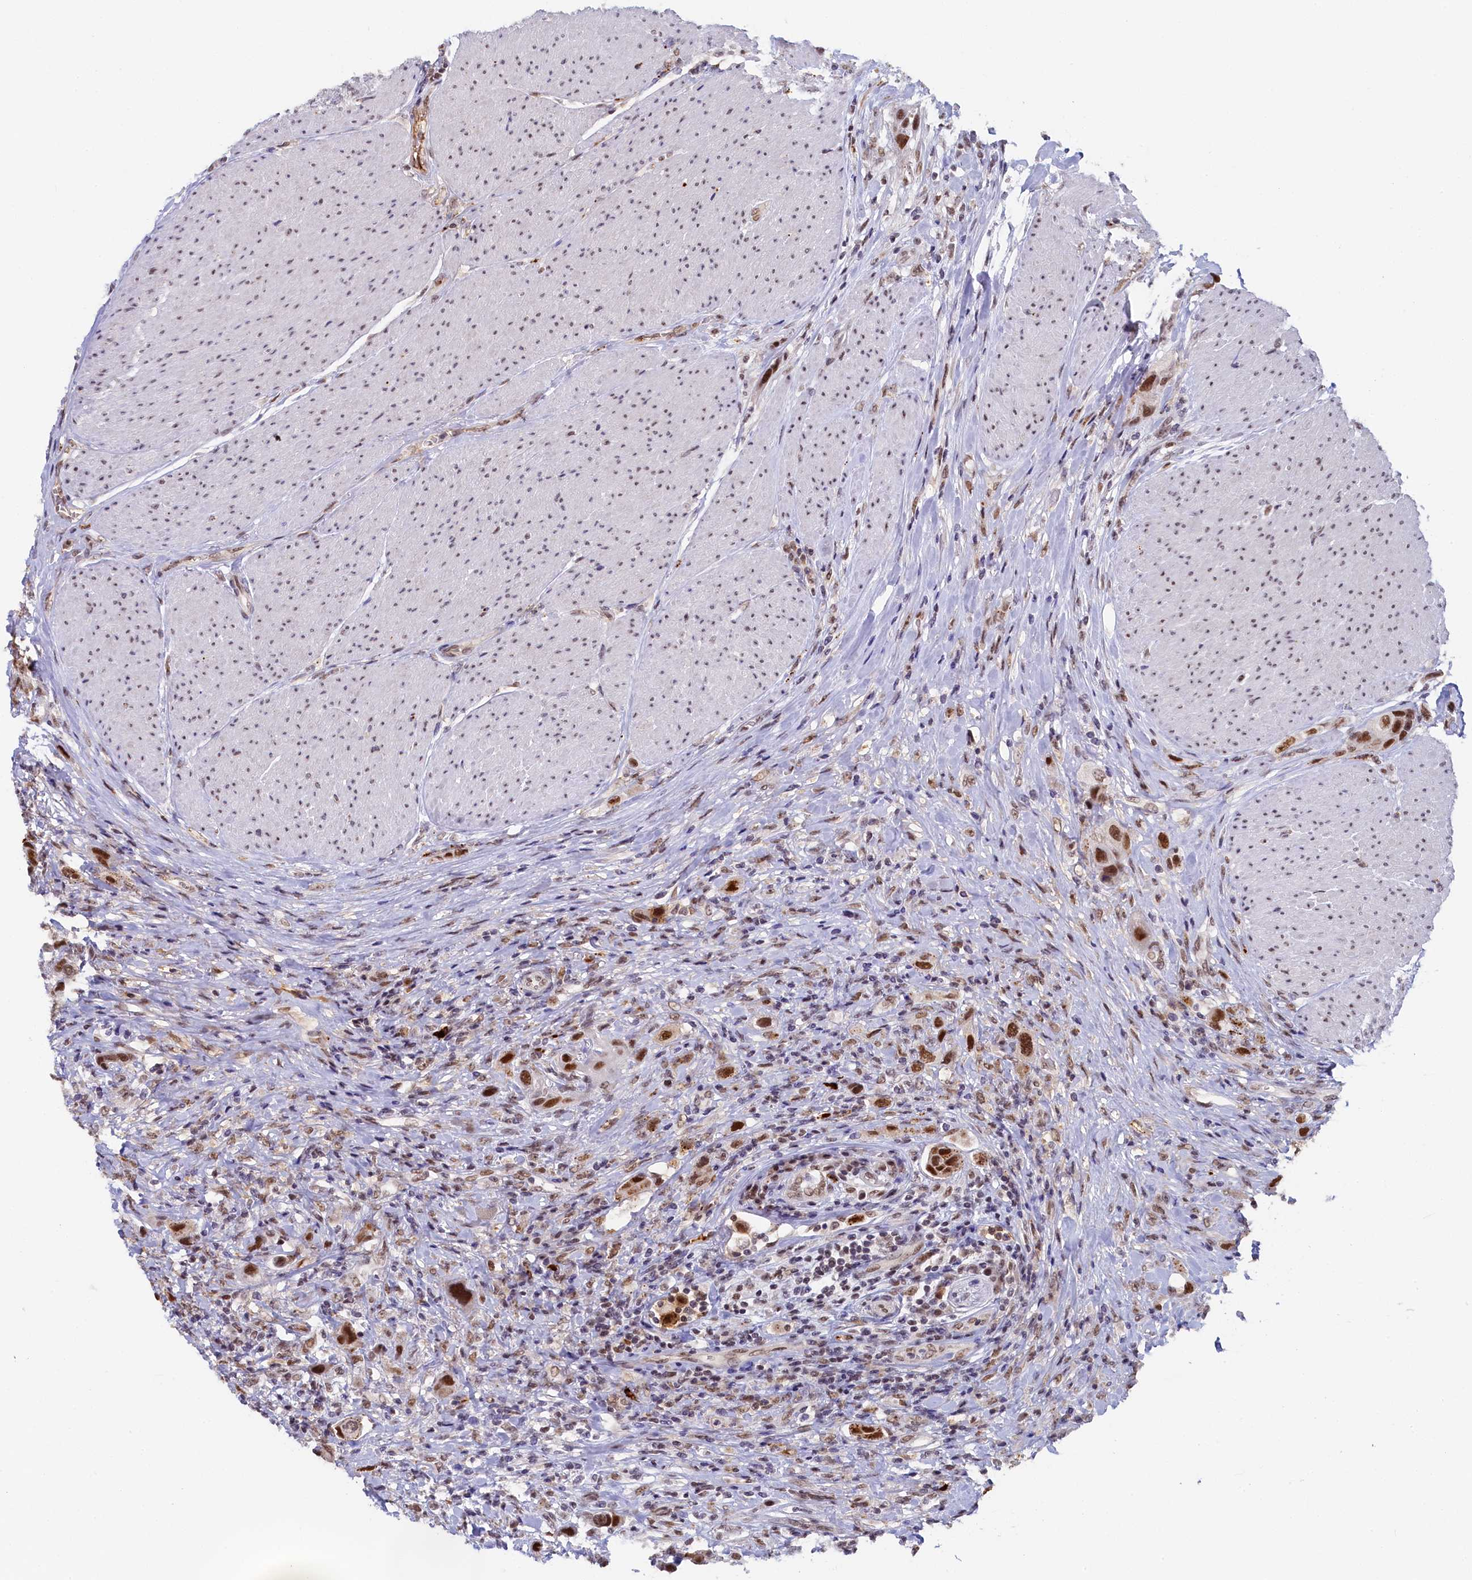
{"staining": {"intensity": "moderate", "quantity": ">75%", "location": "nuclear"}, "tissue": "urothelial cancer", "cell_type": "Tumor cells", "image_type": "cancer", "snomed": [{"axis": "morphology", "description": "Urothelial carcinoma, High grade"}, {"axis": "topography", "description": "Urinary bladder"}], "caption": "The image shows a brown stain indicating the presence of a protein in the nuclear of tumor cells in high-grade urothelial carcinoma.", "gene": "INTS14", "patient": {"sex": "male", "age": 50}}